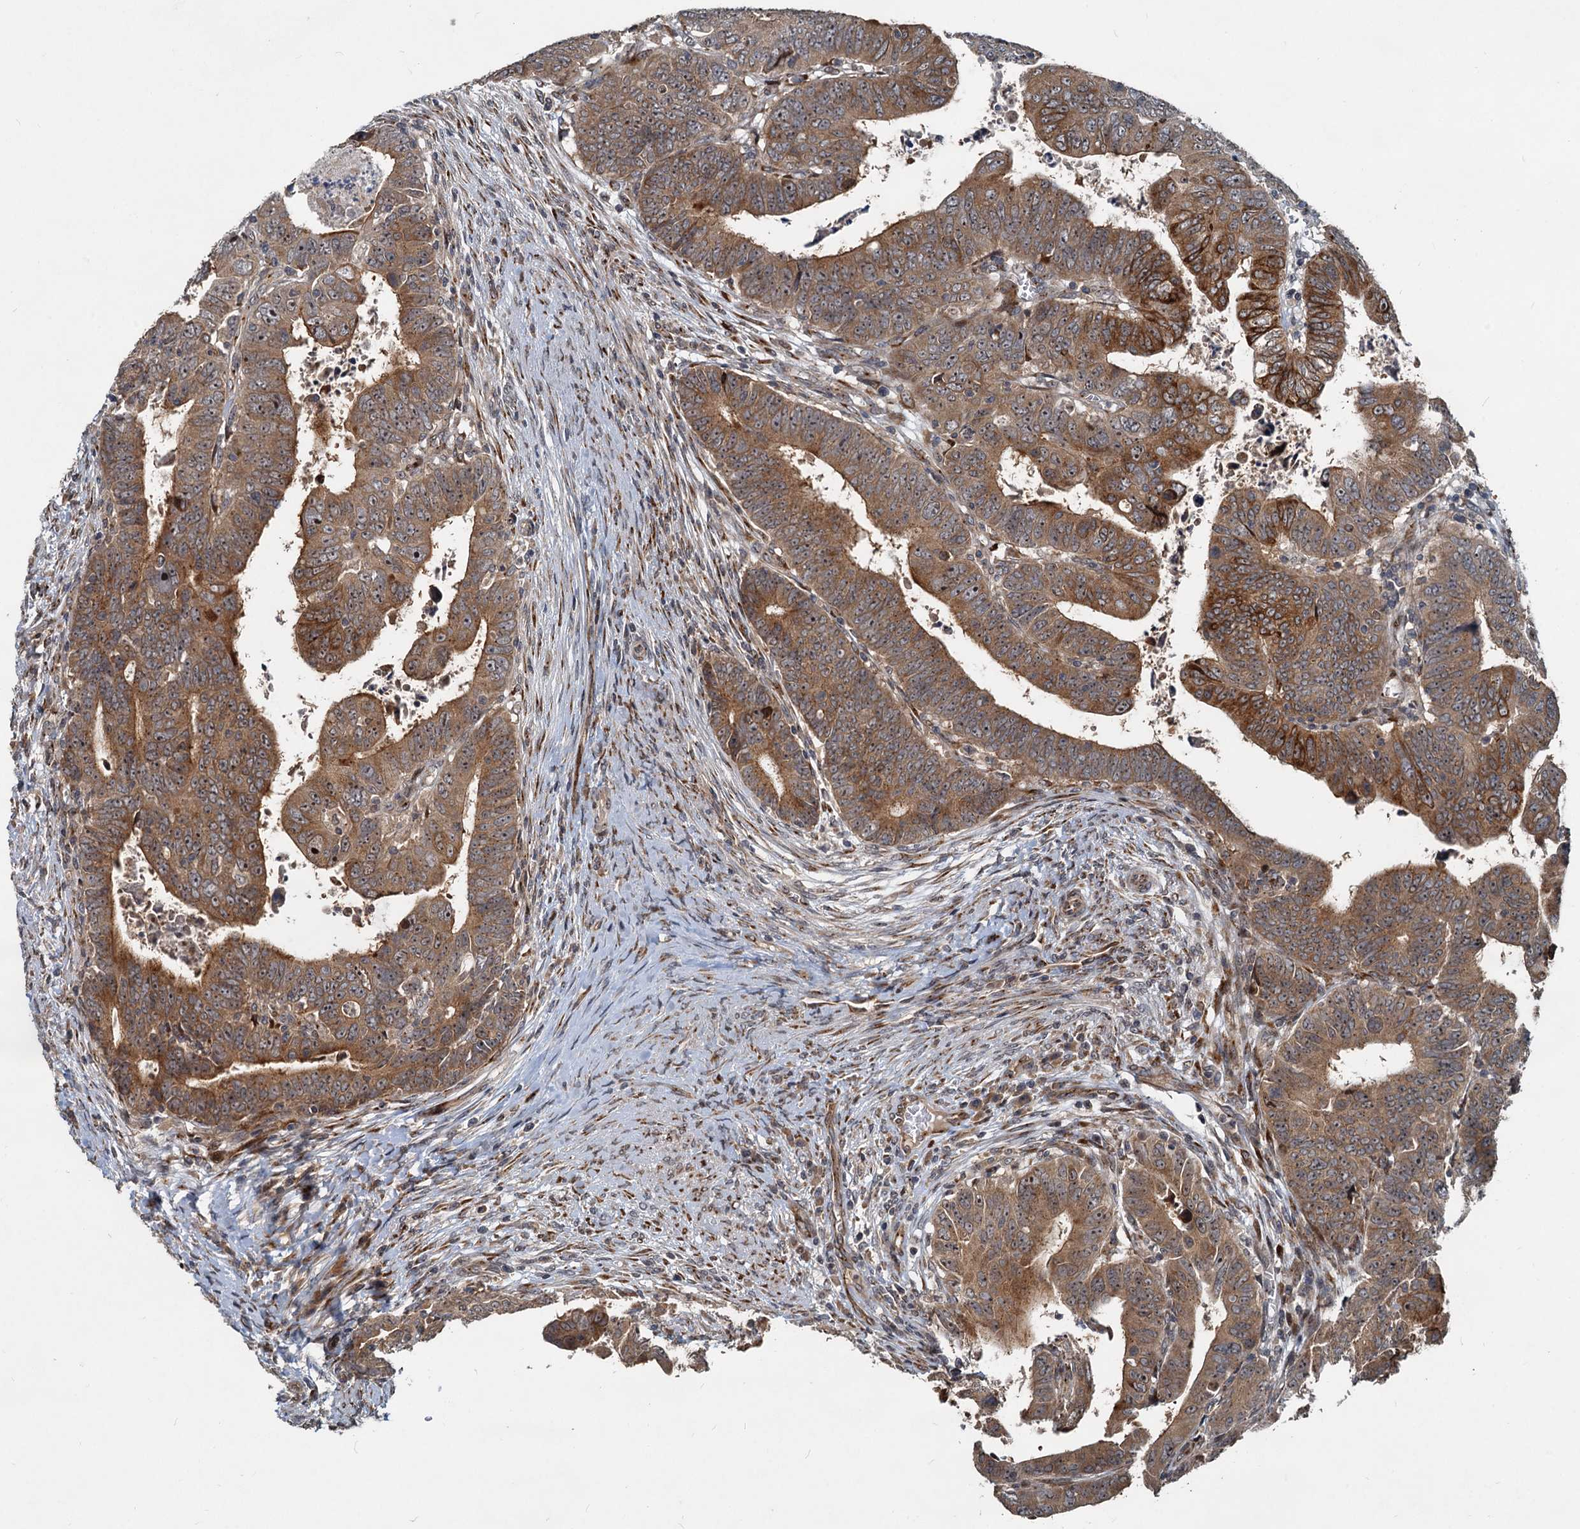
{"staining": {"intensity": "moderate", "quantity": ">75%", "location": "cytoplasmic/membranous"}, "tissue": "colorectal cancer", "cell_type": "Tumor cells", "image_type": "cancer", "snomed": [{"axis": "morphology", "description": "Normal tissue, NOS"}, {"axis": "morphology", "description": "Adenocarcinoma, NOS"}, {"axis": "topography", "description": "Rectum"}], "caption": "A photomicrograph of adenocarcinoma (colorectal) stained for a protein reveals moderate cytoplasmic/membranous brown staining in tumor cells.", "gene": "CEP68", "patient": {"sex": "female", "age": 65}}